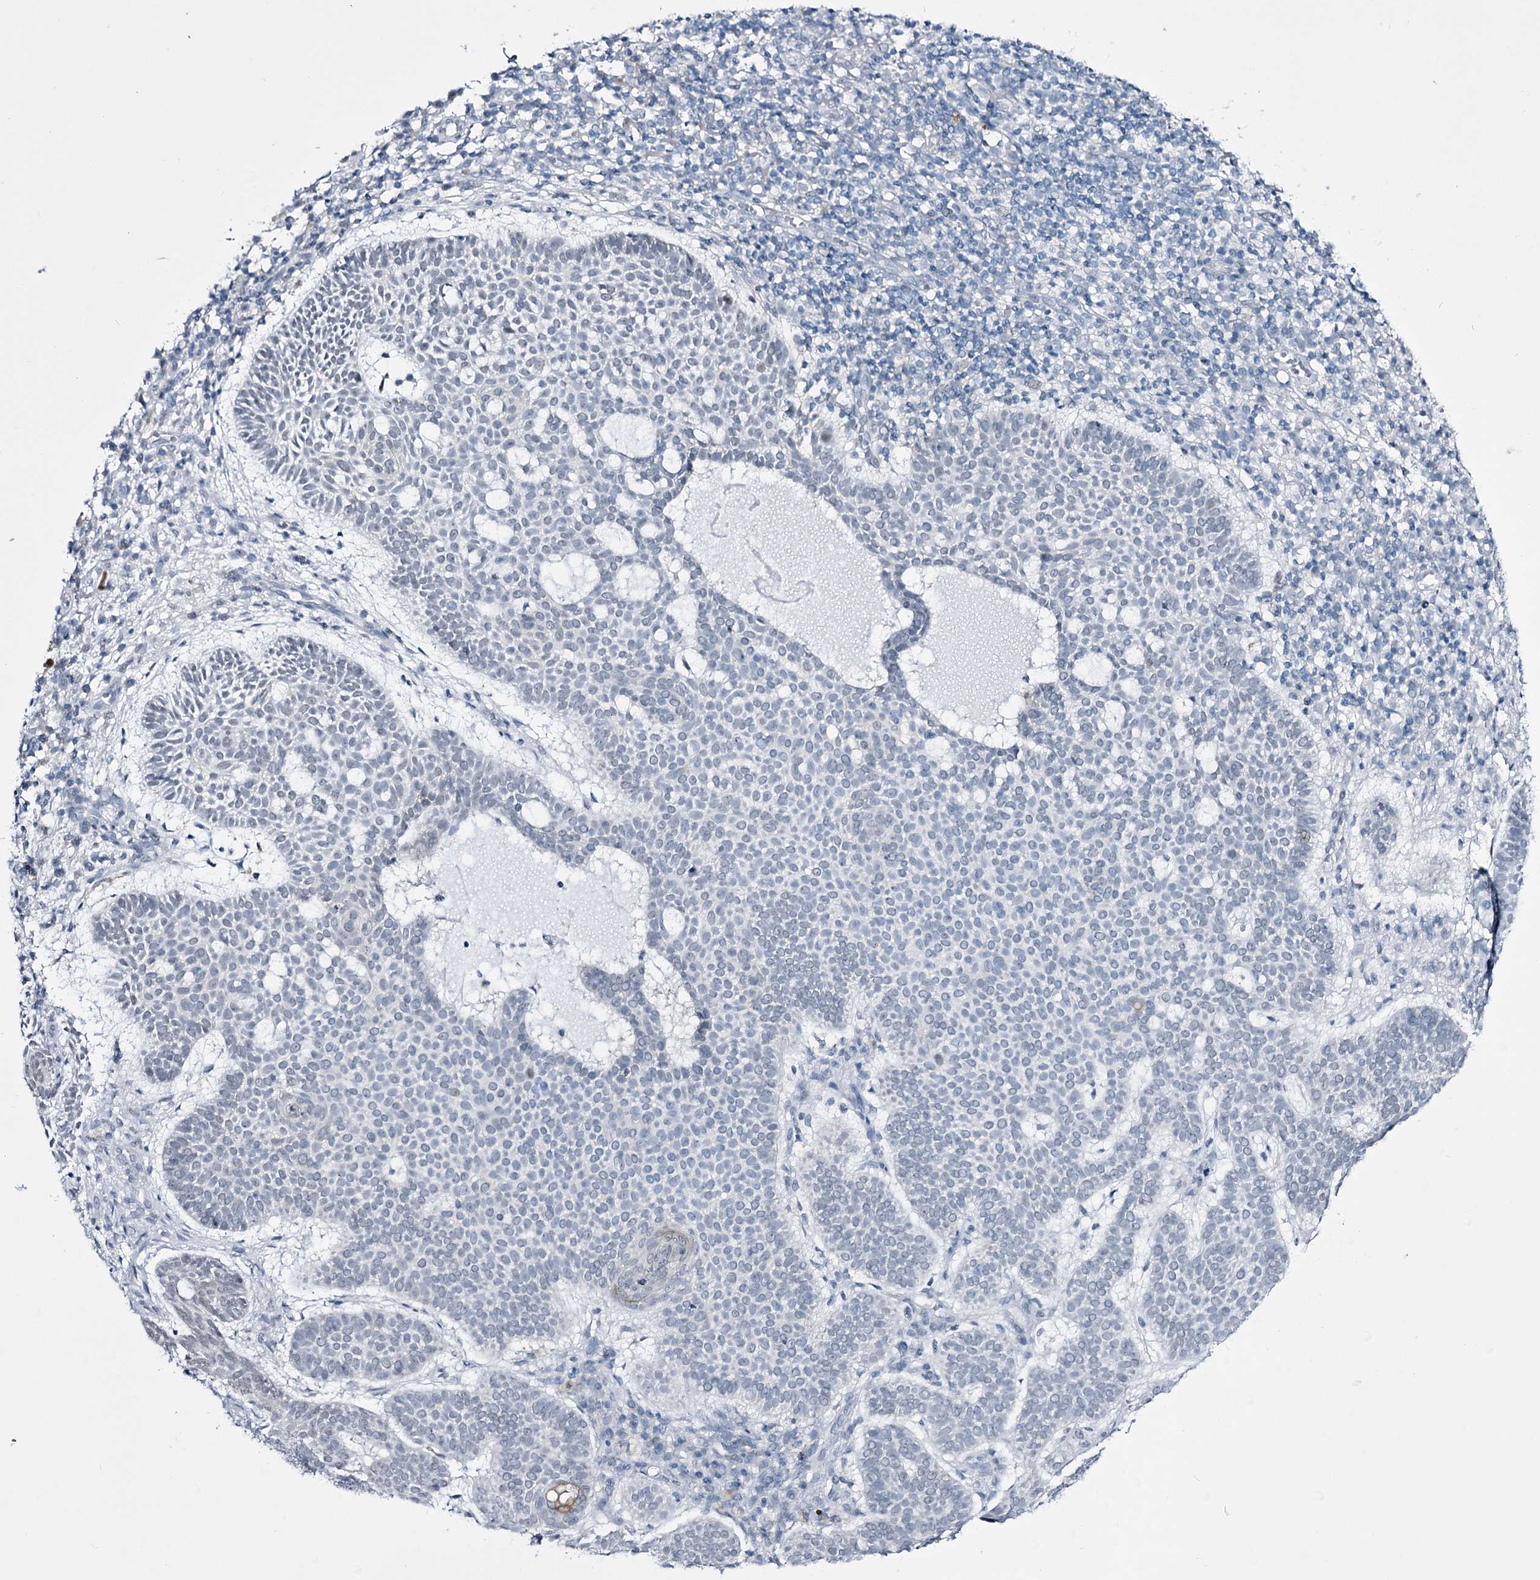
{"staining": {"intensity": "negative", "quantity": "none", "location": "none"}, "tissue": "skin cancer", "cell_type": "Tumor cells", "image_type": "cancer", "snomed": [{"axis": "morphology", "description": "Basal cell carcinoma"}, {"axis": "topography", "description": "Skin"}], "caption": "Immunohistochemical staining of skin cancer (basal cell carcinoma) shows no significant staining in tumor cells.", "gene": "RBM15B", "patient": {"sex": "male", "age": 85}}